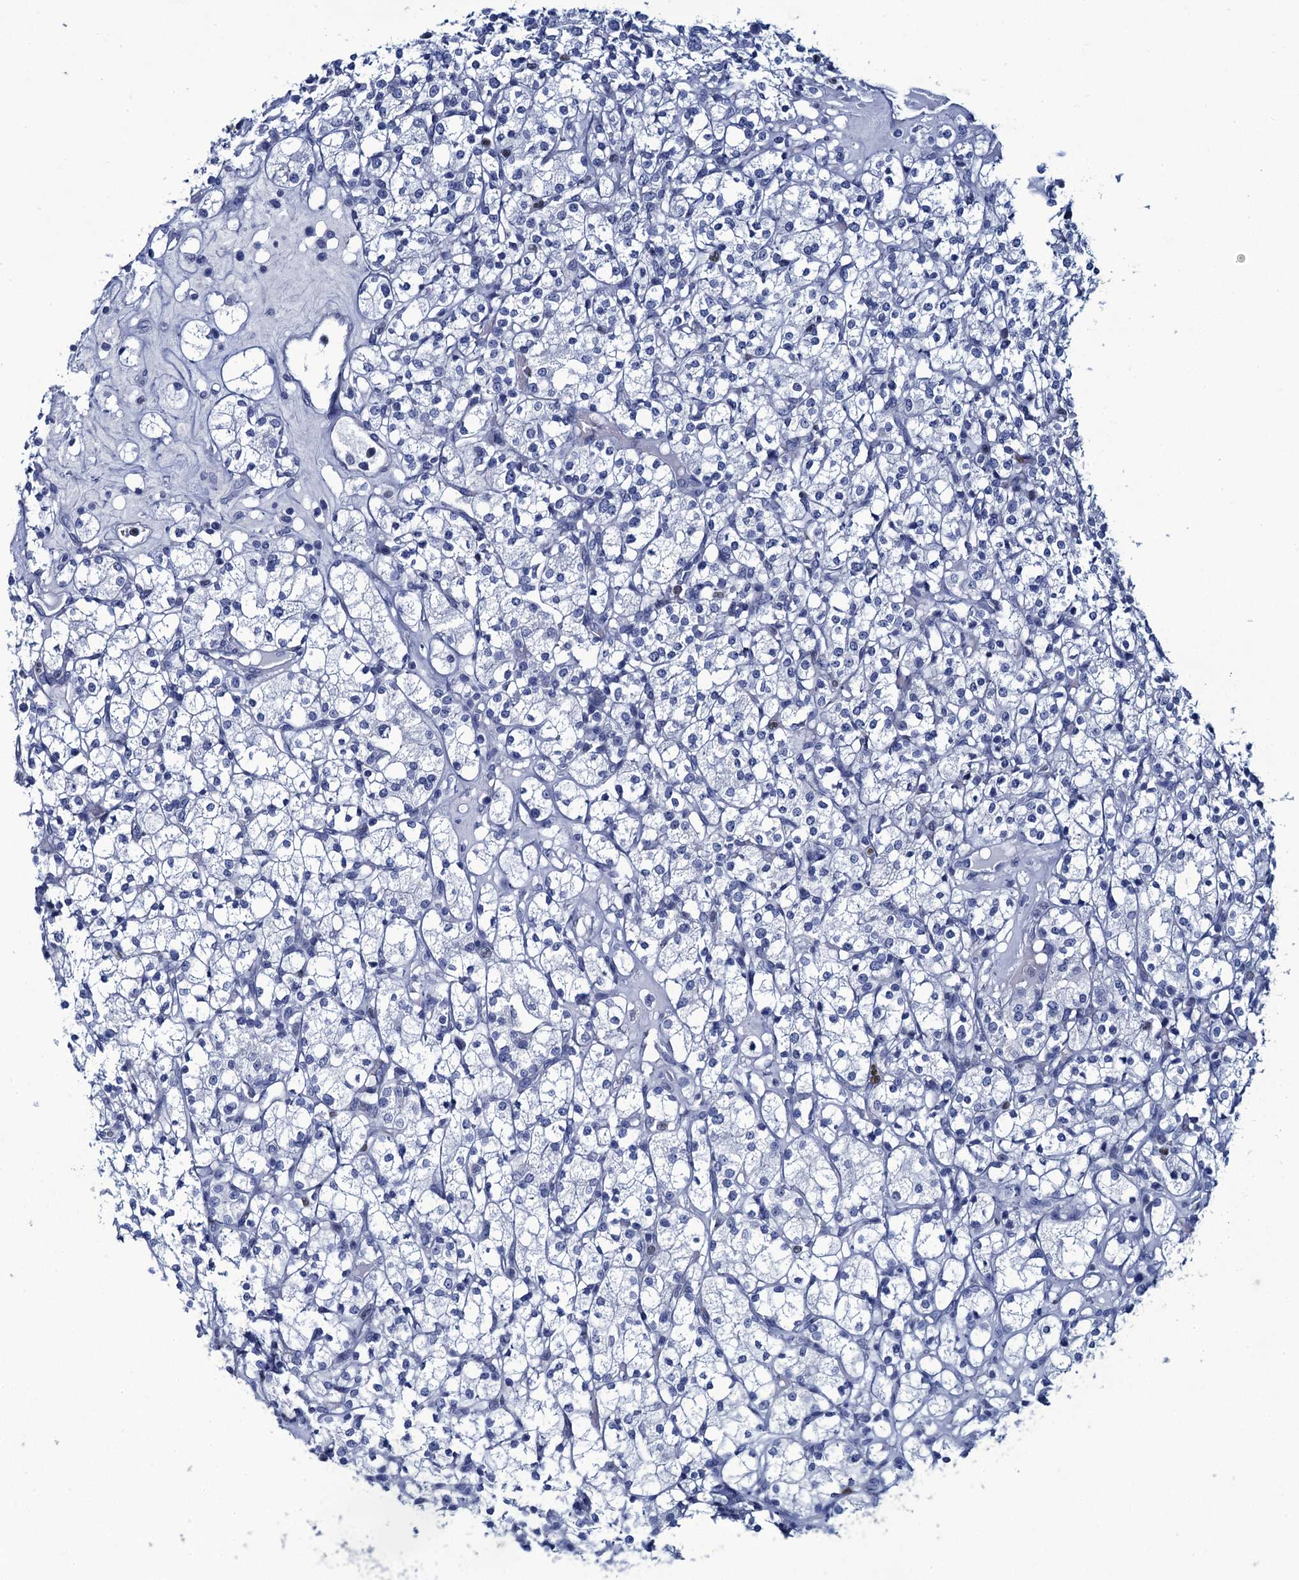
{"staining": {"intensity": "negative", "quantity": "none", "location": "none"}, "tissue": "renal cancer", "cell_type": "Tumor cells", "image_type": "cancer", "snomed": [{"axis": "morphology", "description": "Adenocarcinoma, NOS"}, {"axis": "topography", "description": "Kidney"}], "caption": "The photomicrograph demonstrates no significant expression in tumor cells of renal adenocarcinoma.", "gene": "RHCG", "patient": {"sex": "male", "age": 77}}